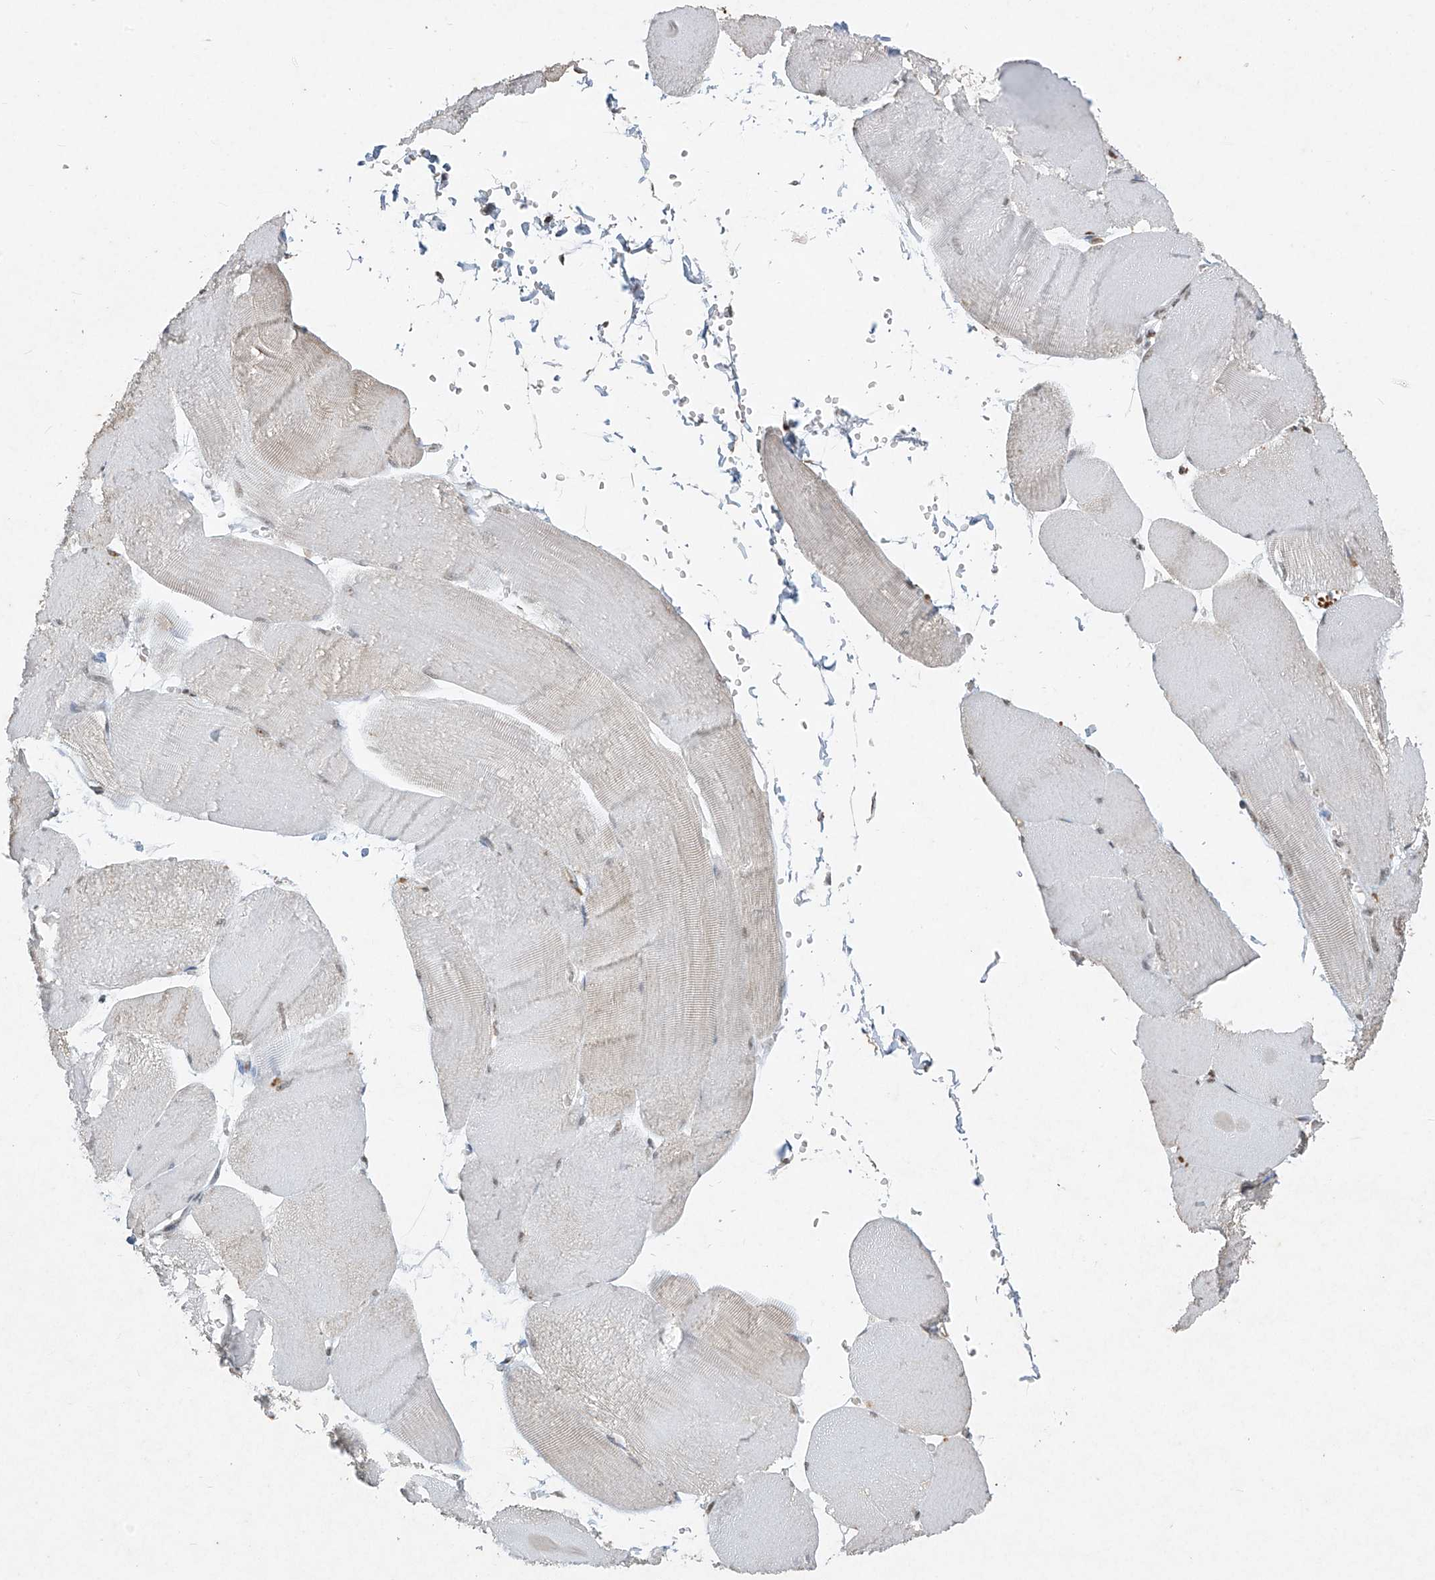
{"staining": {"intensity": "negative", "quantity": "none", "location": "none"}, "tissue": "skeletal muscle", "cell_type": "Myocytes", "image_type": "normal", "snomed": [{"axis": "morphology", "description": "Normal tissue, NOS"}, {"axis": "morphology", "description": "Basal cell carcinoma"}, {"axis": "topography", "description": "Skeletal muscle"}], "caption": "Immunohistochemical staining of normal skeletal muscle displays no significant staining in myocytes.", "gene": "TFEC", "patient": {"sex": "female", "age": 64}}